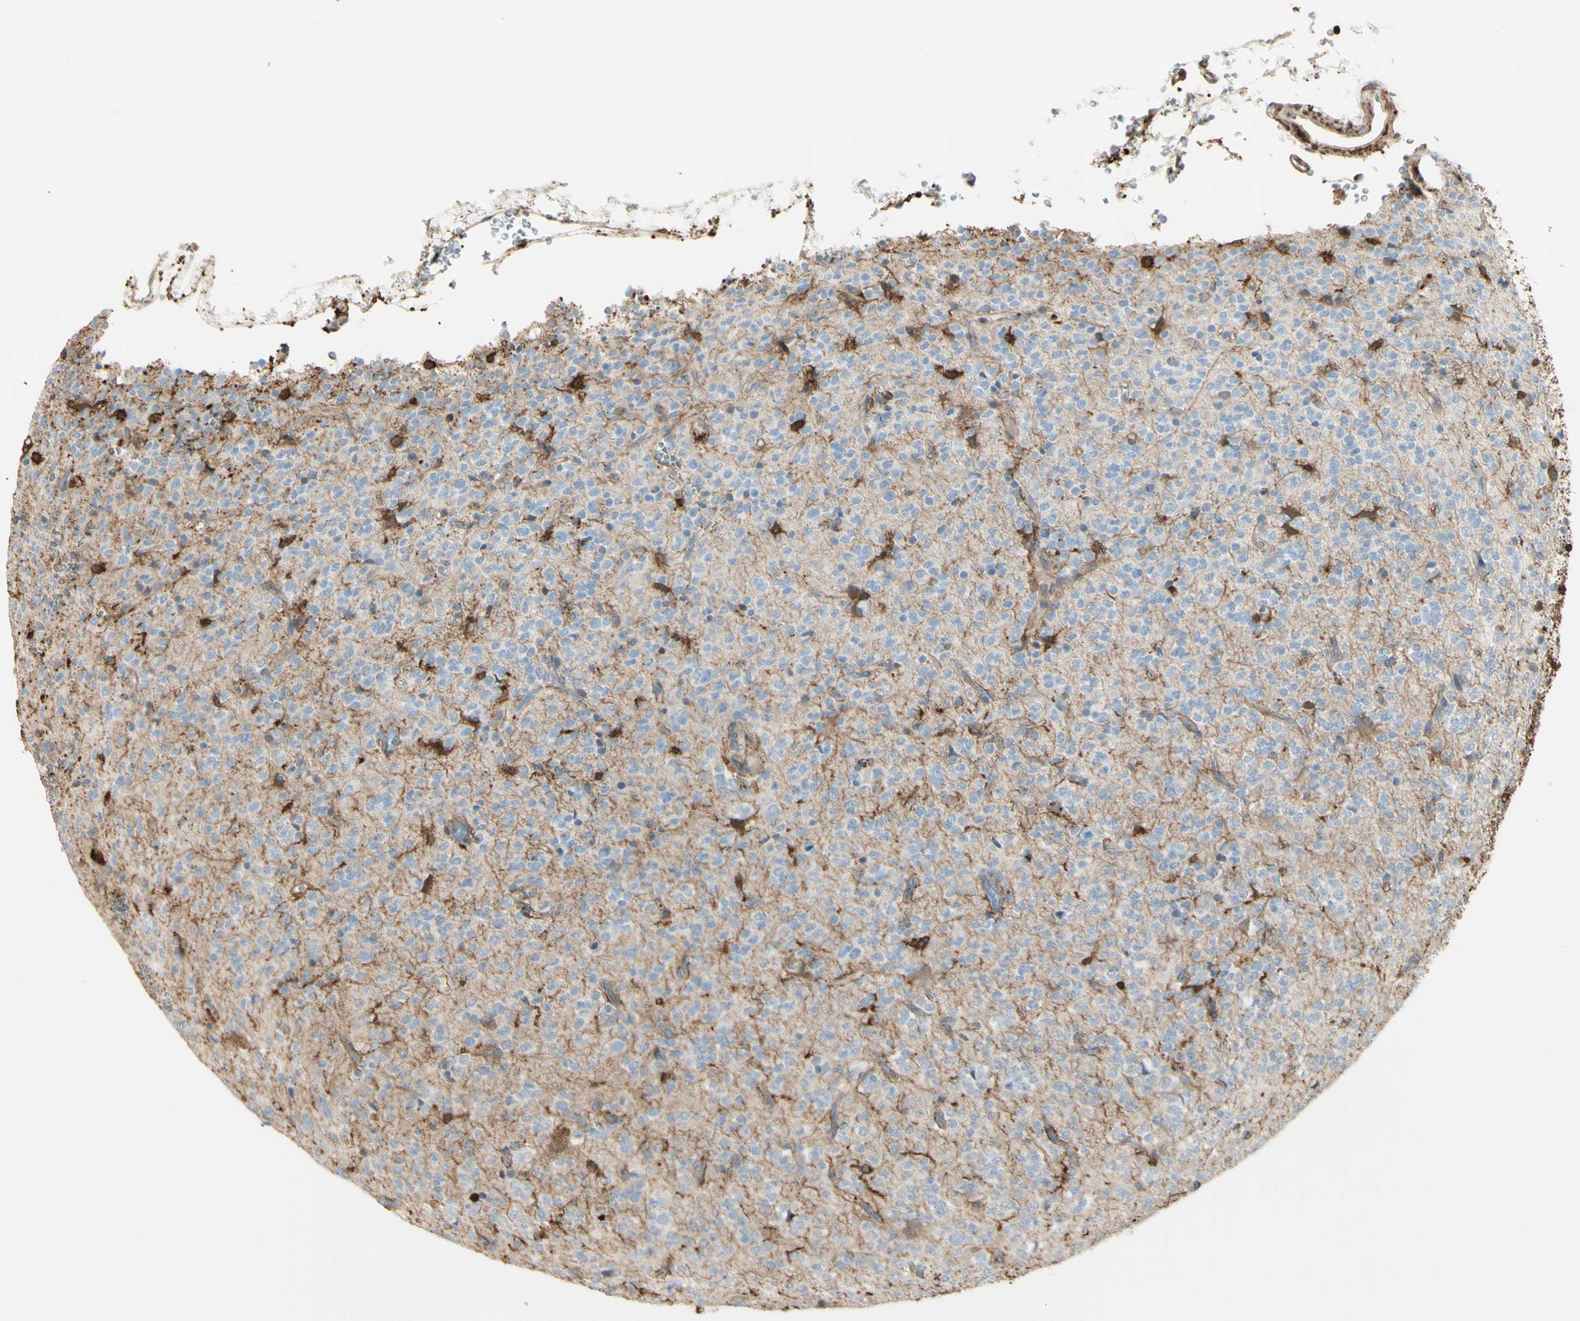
{"staining": {"intensity": "negative", "quantity": "none", "location": "none"}, "tissue": "glioma", "cell_type": "Tumor cells", "image_type": "cancer", "snomed": [{"axis": "morphology", "description": "Glioma, malignant, Low grade"}, {"axis": "topography", "description": "Brain"}], "caption": "The micrograph reveals no staining of tumor cells in malignant low-grade glioma. The staining was performed using DAB to visualize the protein expression in brown, while the nuclei were stained in blue with hematoxylin (Magnification: 20x).", "gene": "GSN", "patient": {"sex": "male", "age": 38}}